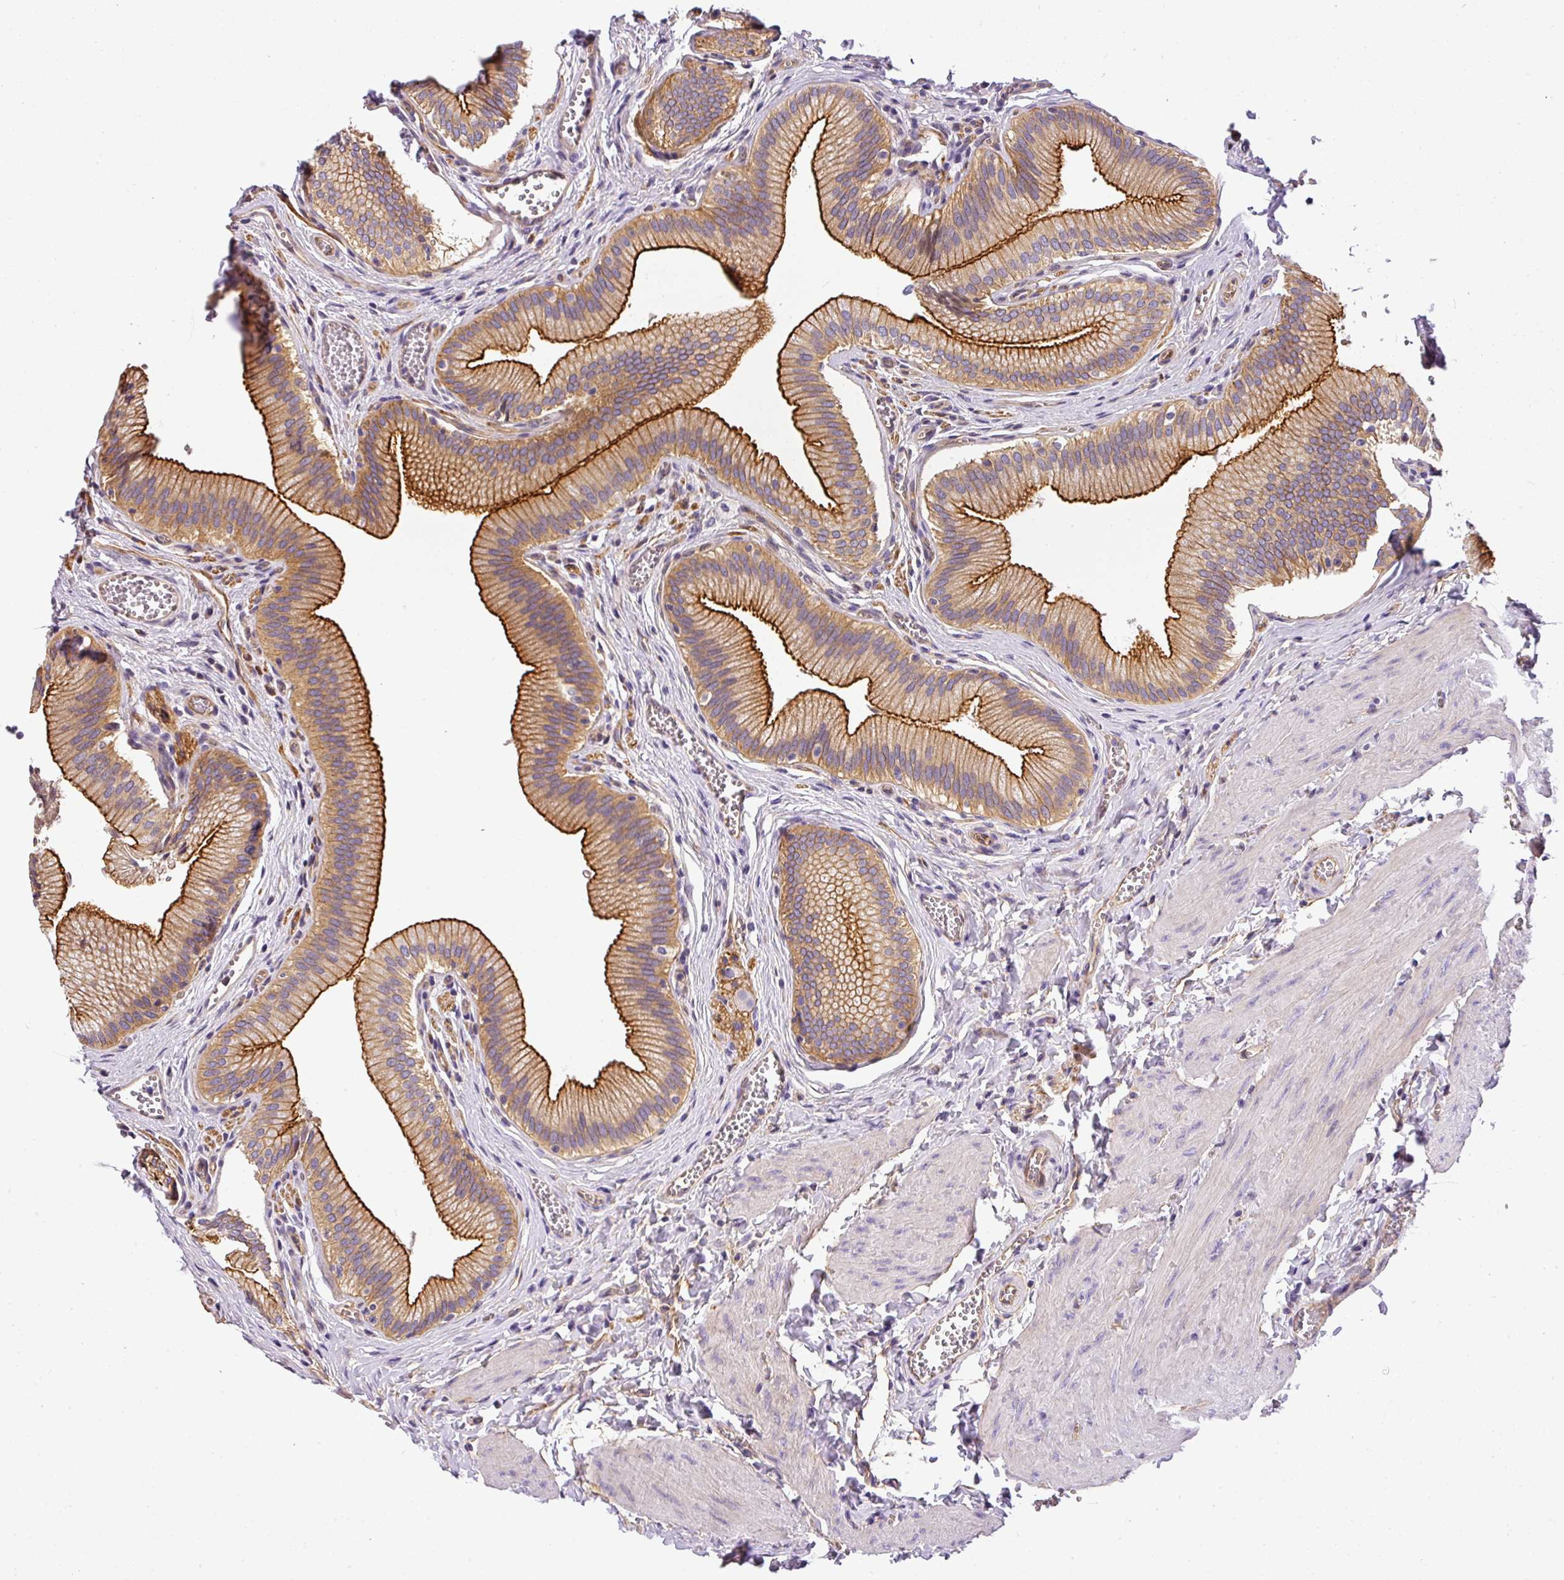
{"staining": {"intensity": "strong", "quantity": ">75%", "location": "cytoplasmic/membranous"}, "tissue": "gallbladder", "cell_type": "Glandular cells", "image_type": "normal", "snomed": [{"axis": "morphology", "description": "Normal tissue, NOS"}, {"axis": "topography", "description": "Gallbladder"}], "caption": "An IHC image of normal tissue is shown. Protein staining in brown highlights strong cytoplasmic/membranous positivity in gallbladder within glandular cells.", "gene": "OR11H4", "patient": {"sex": "male", "age": 17}}